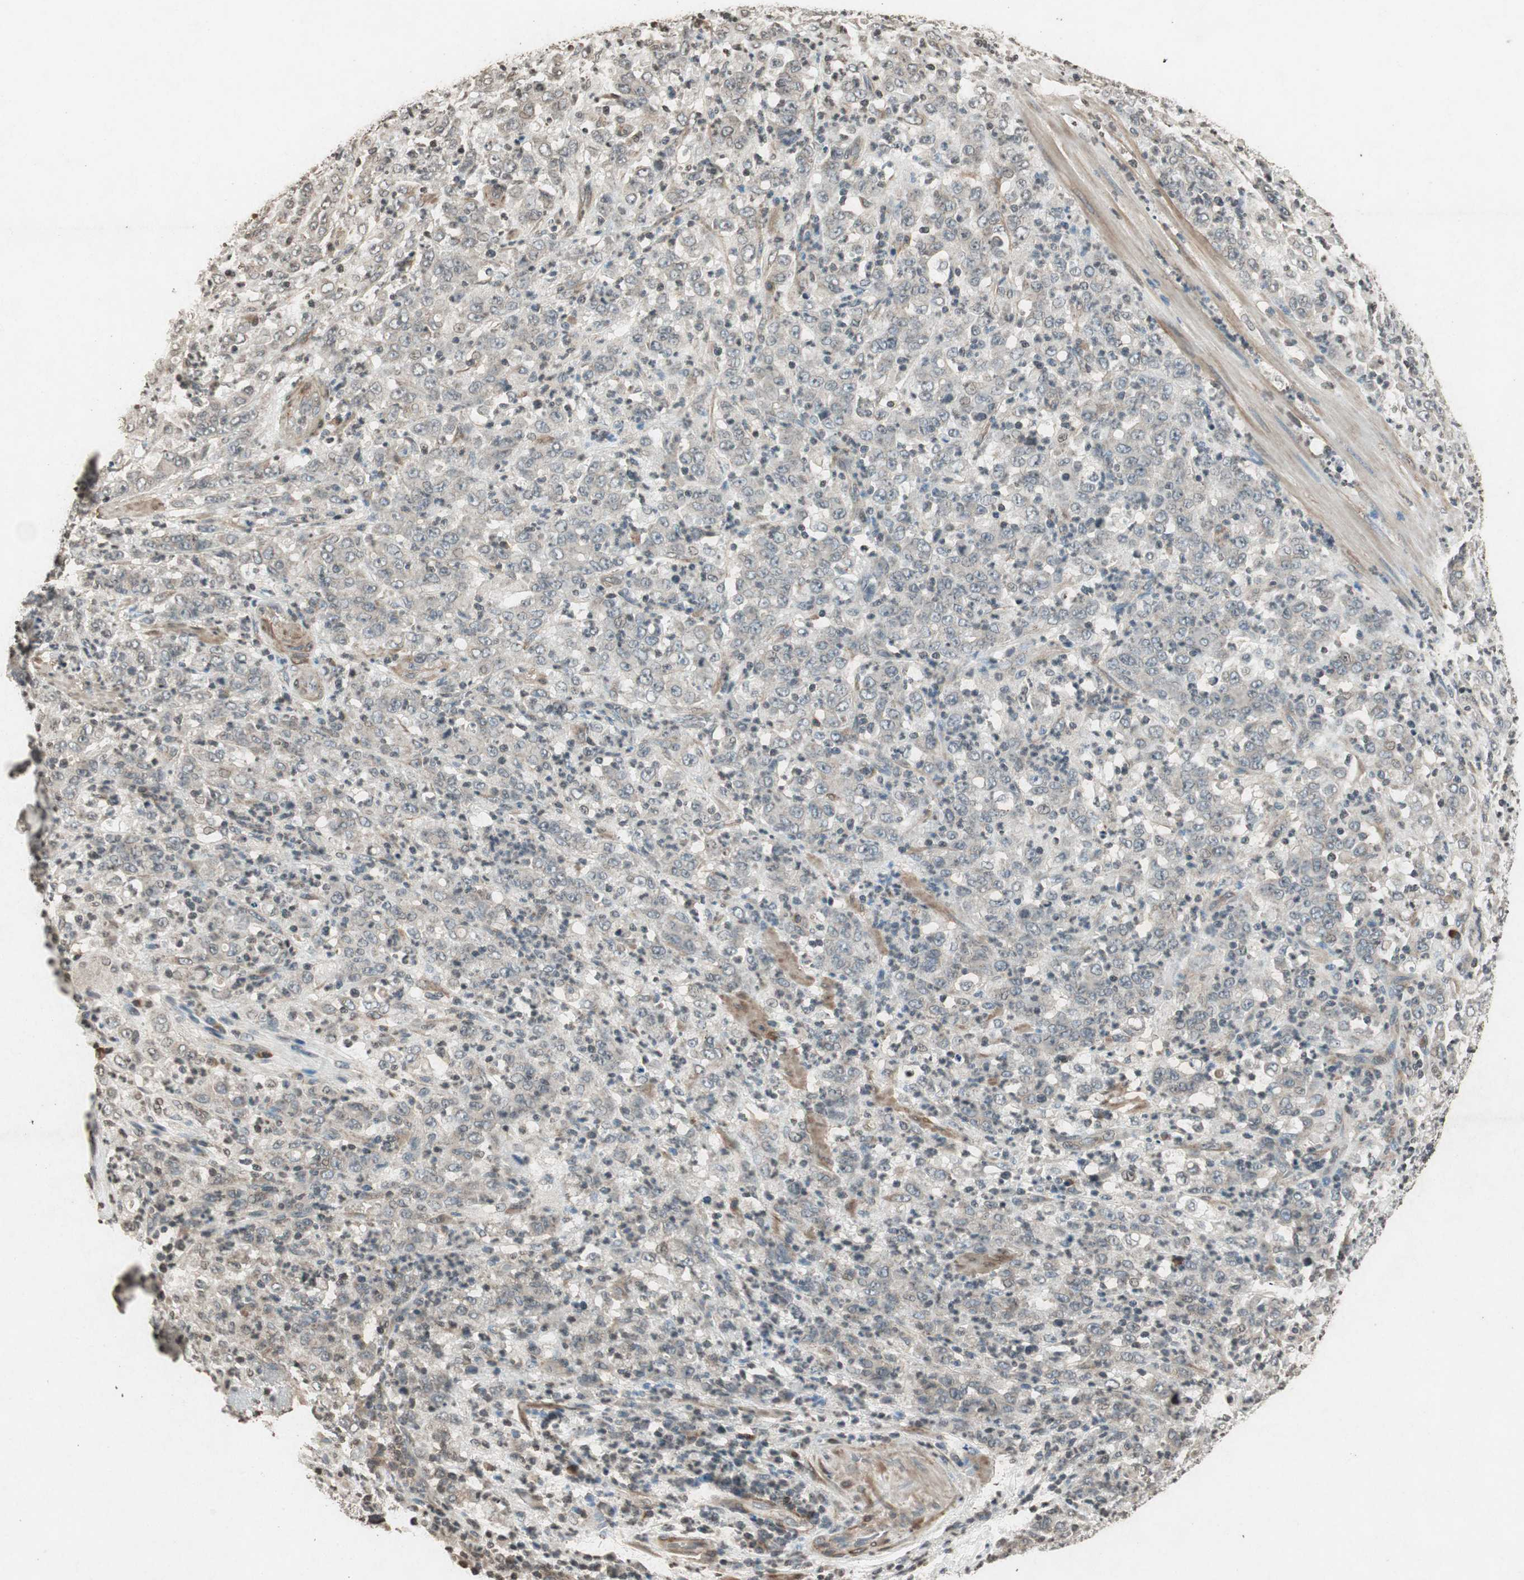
{"staining": {"intensity": "negative", "quantity": "none", "location": "none"}, "tissue": "stomach cancer", "cell_type": "Tumor cells", "image_type": "cancer", "snomed": [{"axis": "morphology", "description": "Adenocarcinoma, NOS"}, {"axis": "topography", "description": "Stomach, lower"}], "caption": "Immunohistochemistry (IHC) photomicrograph of human stomach cancer stained for a protein (brown), which demonstrates no expression in tumor cells.", "gene": "PRKG1", "patient": {"sex": "female", "age": 71}}